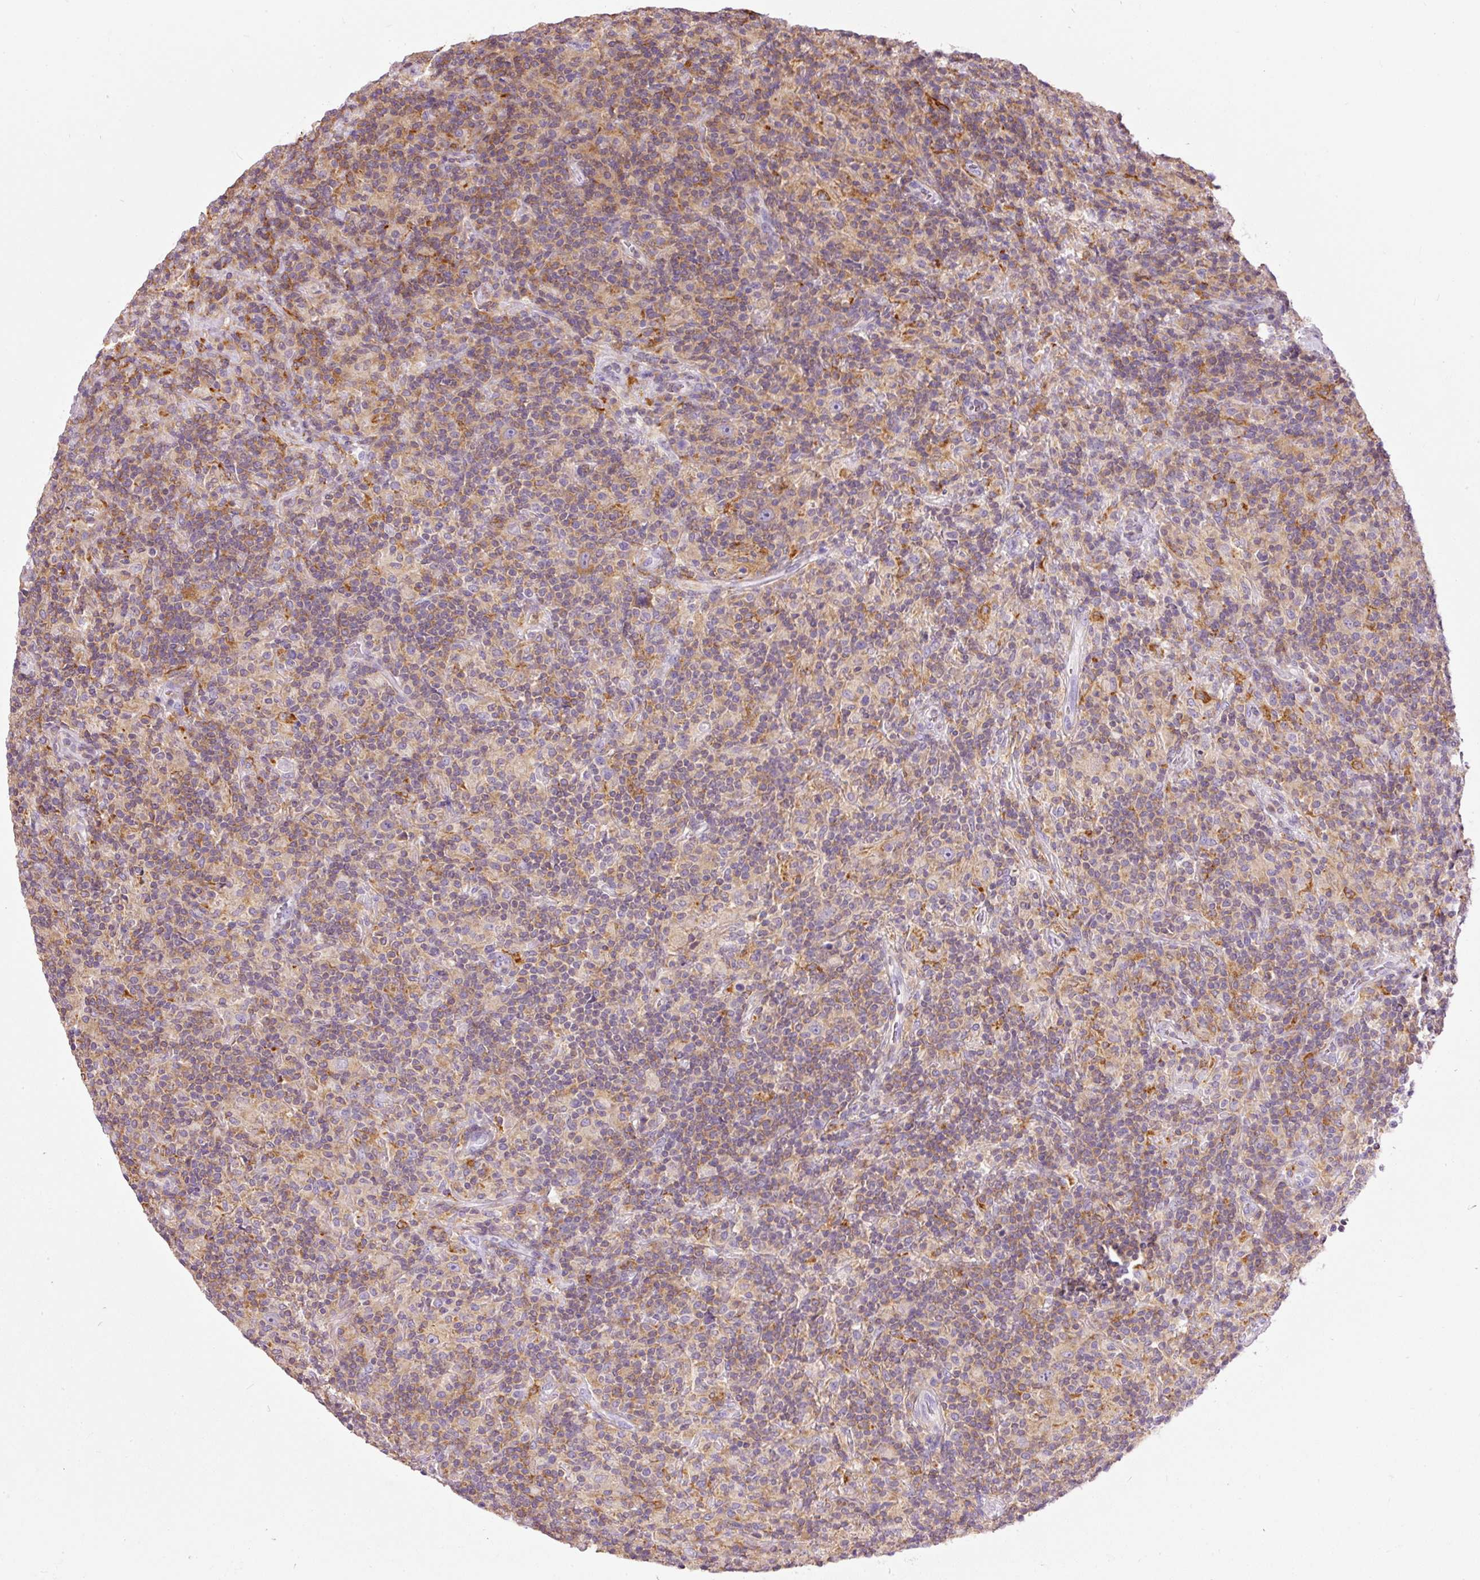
{"staining": {"intensity": "negative", "quantity": "none", "location": "none"}, "tissue": "lymphoma", "cell_type": "Tumor cells", "image_type": "cancer", "snomed": [{"axis": "morphology", "description": "Hodgkin's disease, NOS"}, {"axis": "topography", "description": "Lymph node"}], "caption": "Tumor cells are negative for brown protein staining in lymphoma.", "gene": "DOK6", "patient": {"sex": "male", "age": 70}}